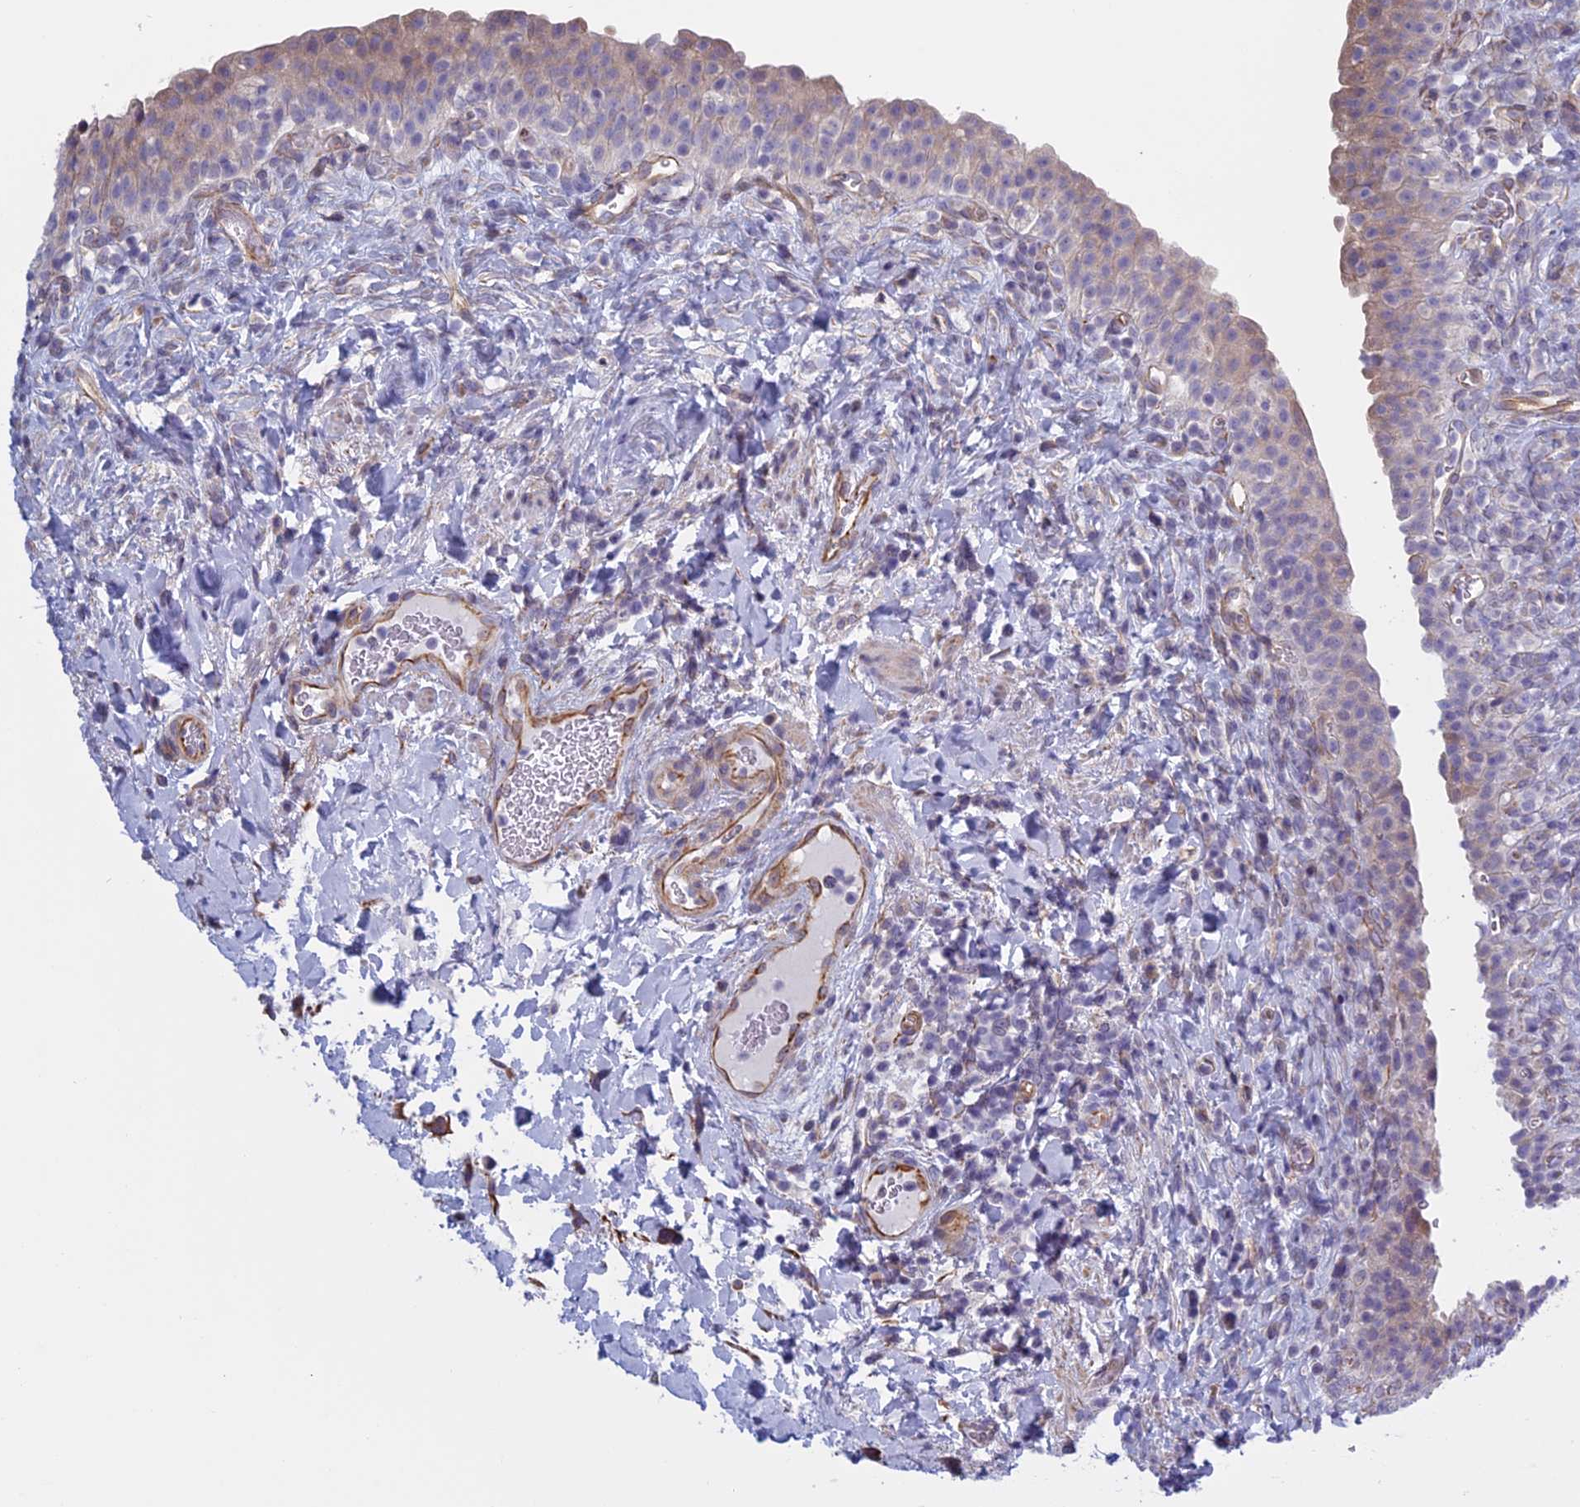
{"staining": {"intensity": "weak", "quantity": "<25%", "location": "cytoplasmic/membranous"}, "tissue": "urinary bladder", "cell_type": "Urothelial cells", "image_type": "normal", "snomed": [{"axis": "morphology", "description": "Normal tissue, NOS"}, {"axis": "morphology", "description": "Inflammation, NOS"}, {"axis": "topography", "description": "Urinary bladder"}], "caption": "Immunohistochemistry (IHC) image of unremarkable urinary bladder: urinary bladder stained with DAB demonstrates no significant protein expression in urothelial cells.", "gene": "BCL2L10", "patient": {"sex": "male", "age": 64}}